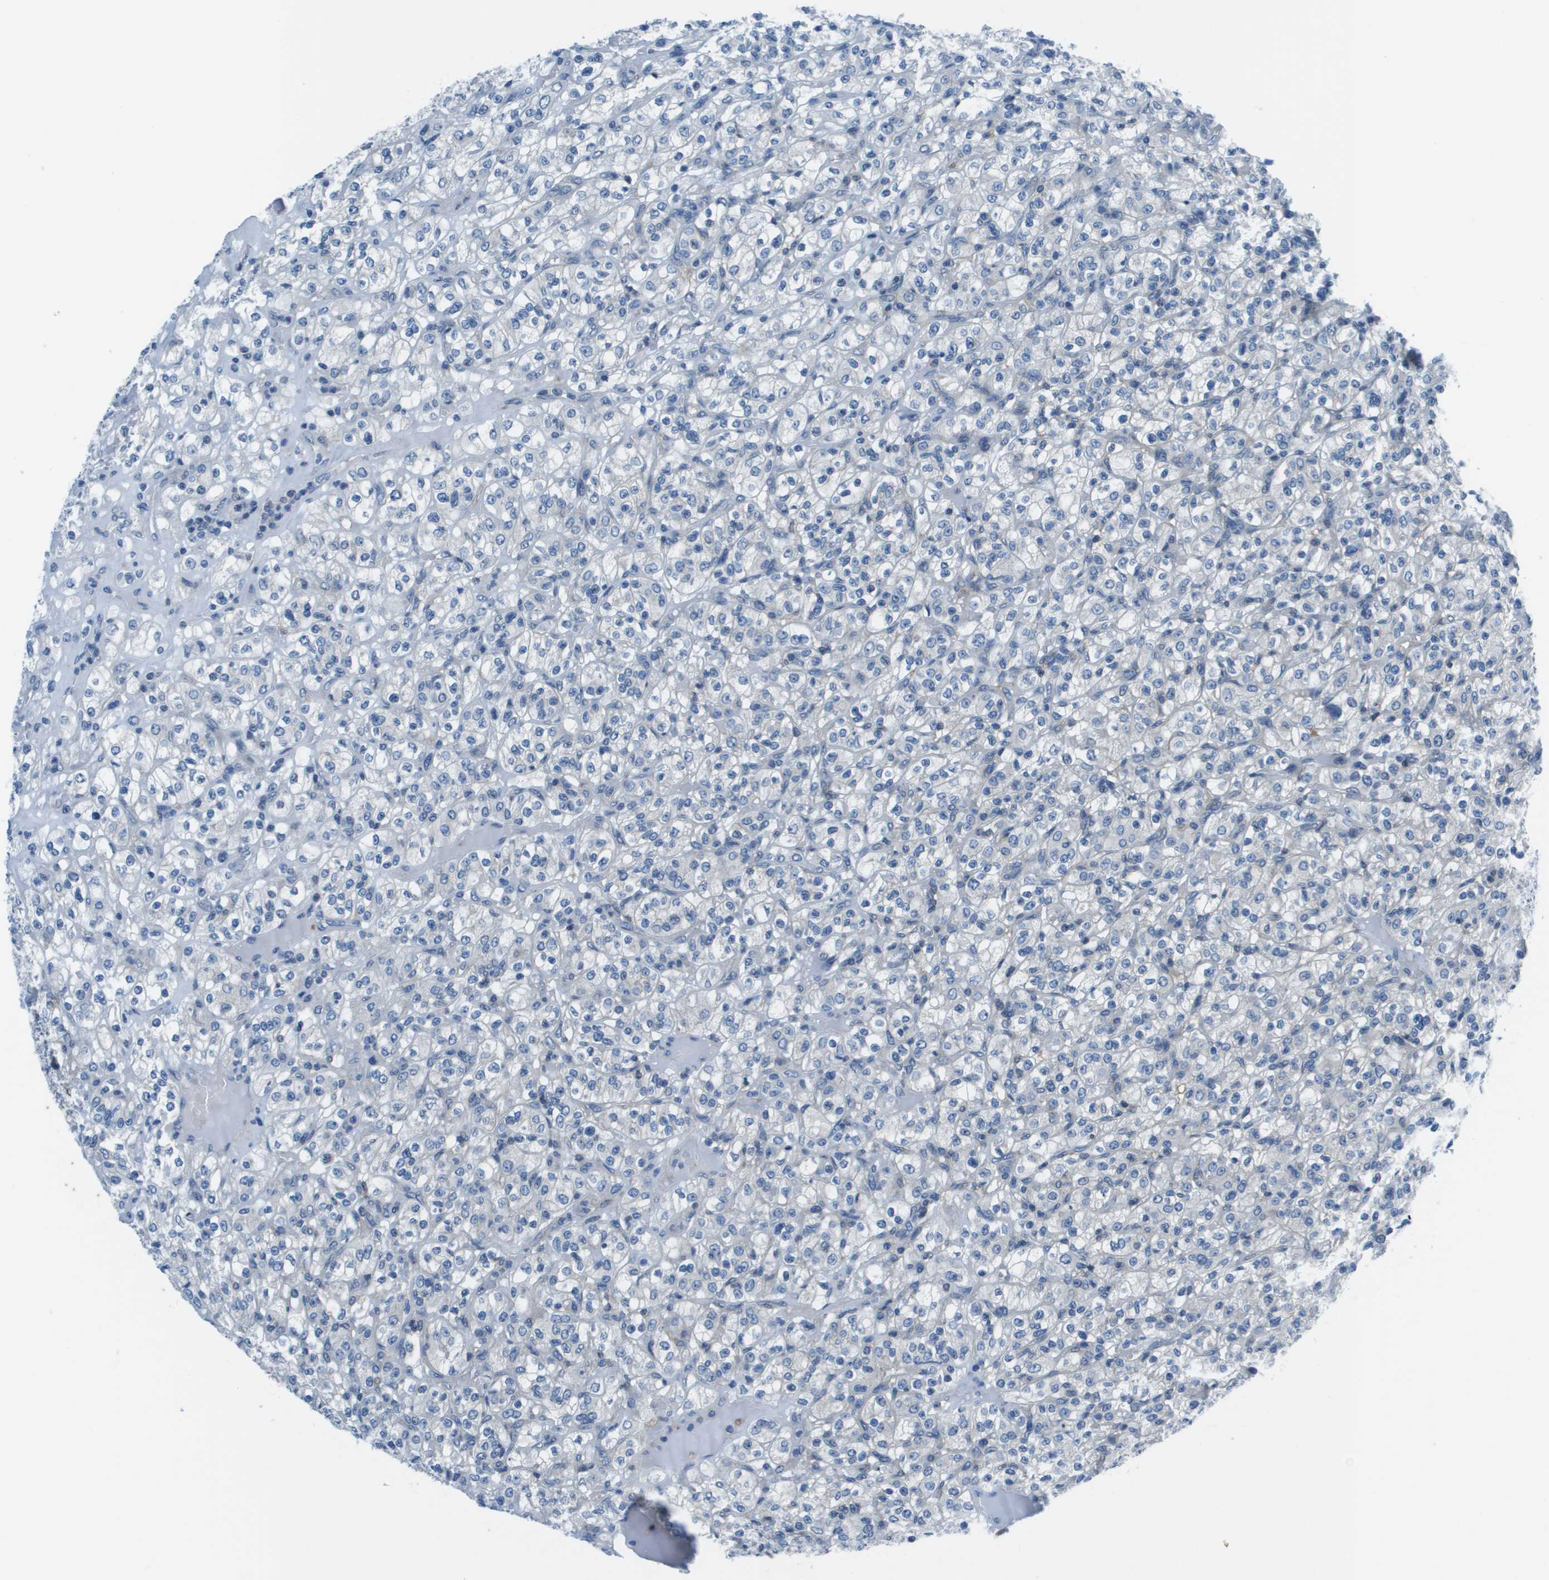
{"staining": {"intensity": "negative", "quantity": "none", "location": "none"}, "tissue": "renal cancer", "cell_type": "Tumor cells", "image_type": "cancer", "snomed": [{"axis": "morphology", "description": "Normal tissue, NOS"}, {"axis": "morphology", "description": "Adenocarcinoma, NOS"}, {"axis": "topography", "description": "Kidney"}], "caption": "The photomicrograph demonstrates no staining of tumor cells in renal adenocarcinoma.", "gene": "STIP1", "patient": {"sex": "female", "age": 72}}